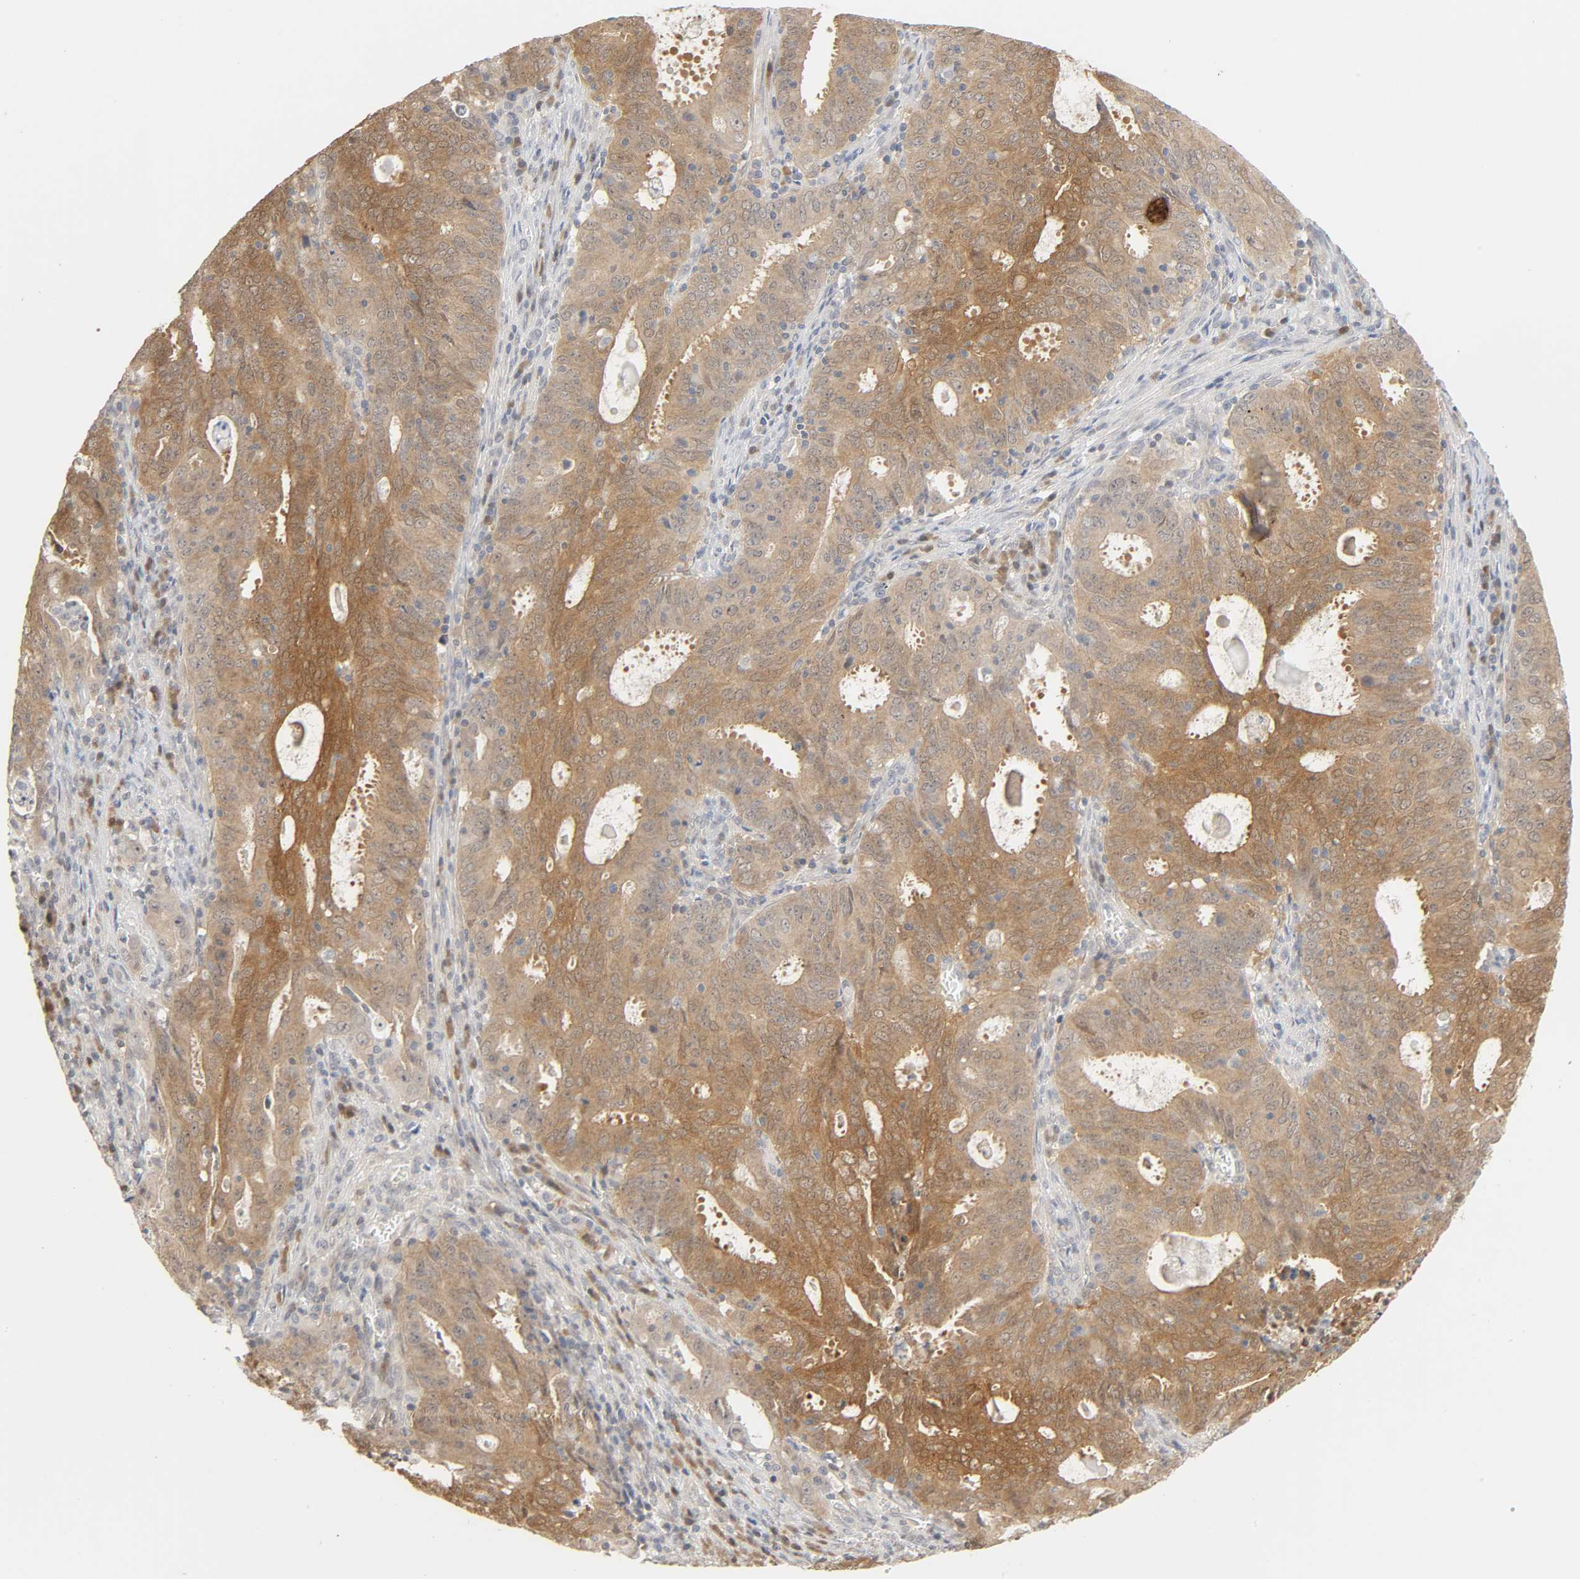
{"staining": {"intensity": "strong", "quantity": "25%-75%", "location": "cytoplasmic/membranous"}, "tissue": "cervical cancer", "cell_type": "Tumor cells", "image_type": "cancer", "snomed": [{"axis": "morphology", "description": "Adenocarcinoma, NOS"}, {"axis": "topography", "description": "Cervix"}], "caption": "The immunohistochemical stain shows strong cytoplasmic/membranous expression in tumor cells of adenocarcinoma (cervical) tissue. (brown staining indicates protein expression, while blue staining denotes nuclei).", "gene": "MIF", "patient": {"sex": "female", "age": 44}}